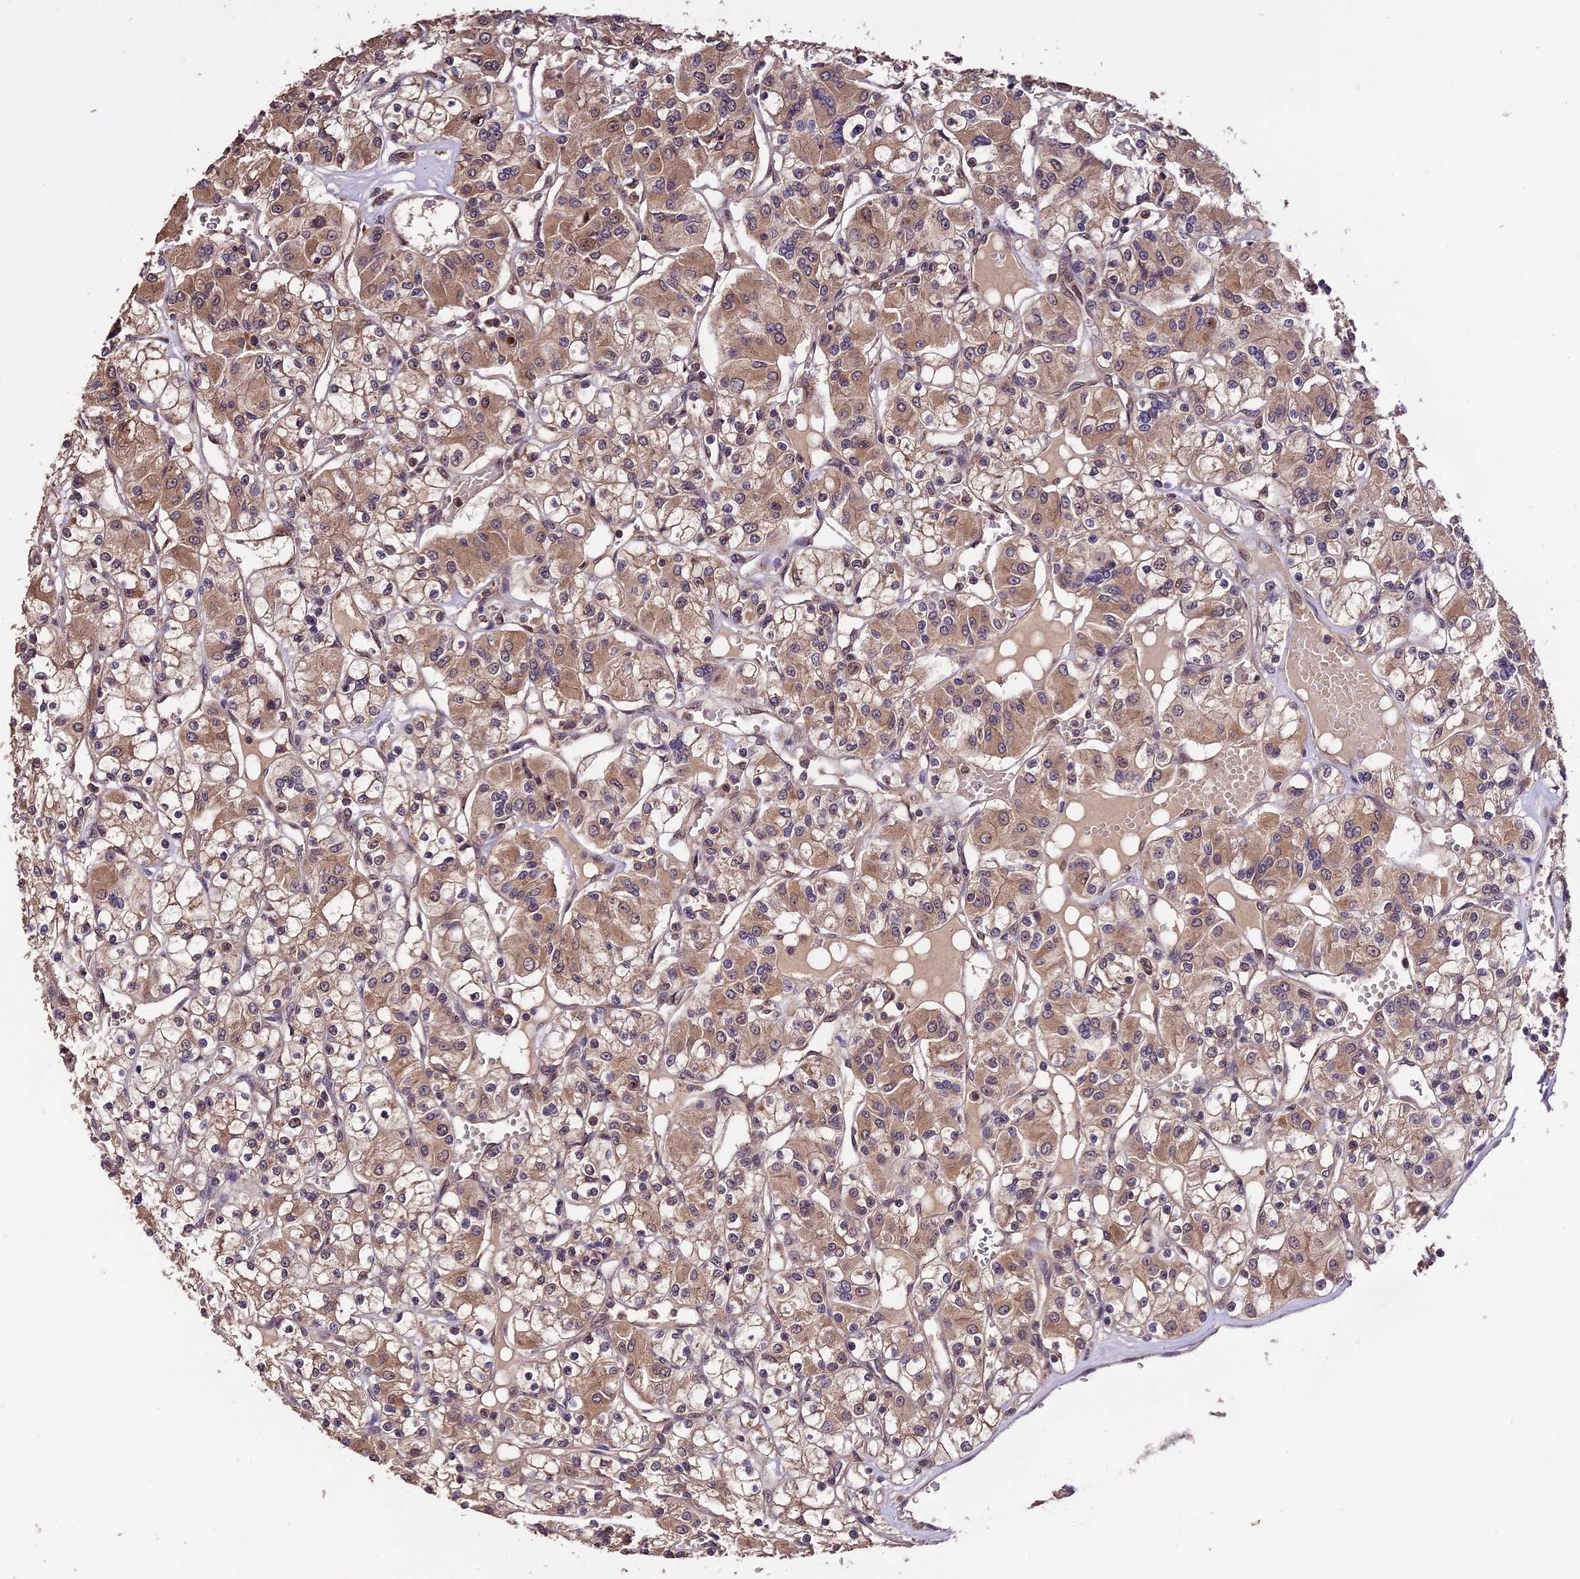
{"staining": {"intensity": "moderate", "quantity": ">75%", "location": "cytoplasmic/membranous"}, "tissue": "renal cancer", "cell_type": "Tumor cells", "image_type": "cancer", "snomed": [{"axis": "morphology", "description": "Adenocarcinoma, NOS"}, {"axis": "topography", "description": "Kidney"}], "caption": "High-magnification brightfield microscopy of adenocarcinoma (renal) stained with DAB (3,3'-diaminobenzidine) (brown) and counterstained with hematoxylin (blue). tumor cells exhibit moderate cytoplasmic/membranous positivity is seen in about>75% of cells.", "gene": "TRMT1", "patient": {"sex": "female", "age": 59}}